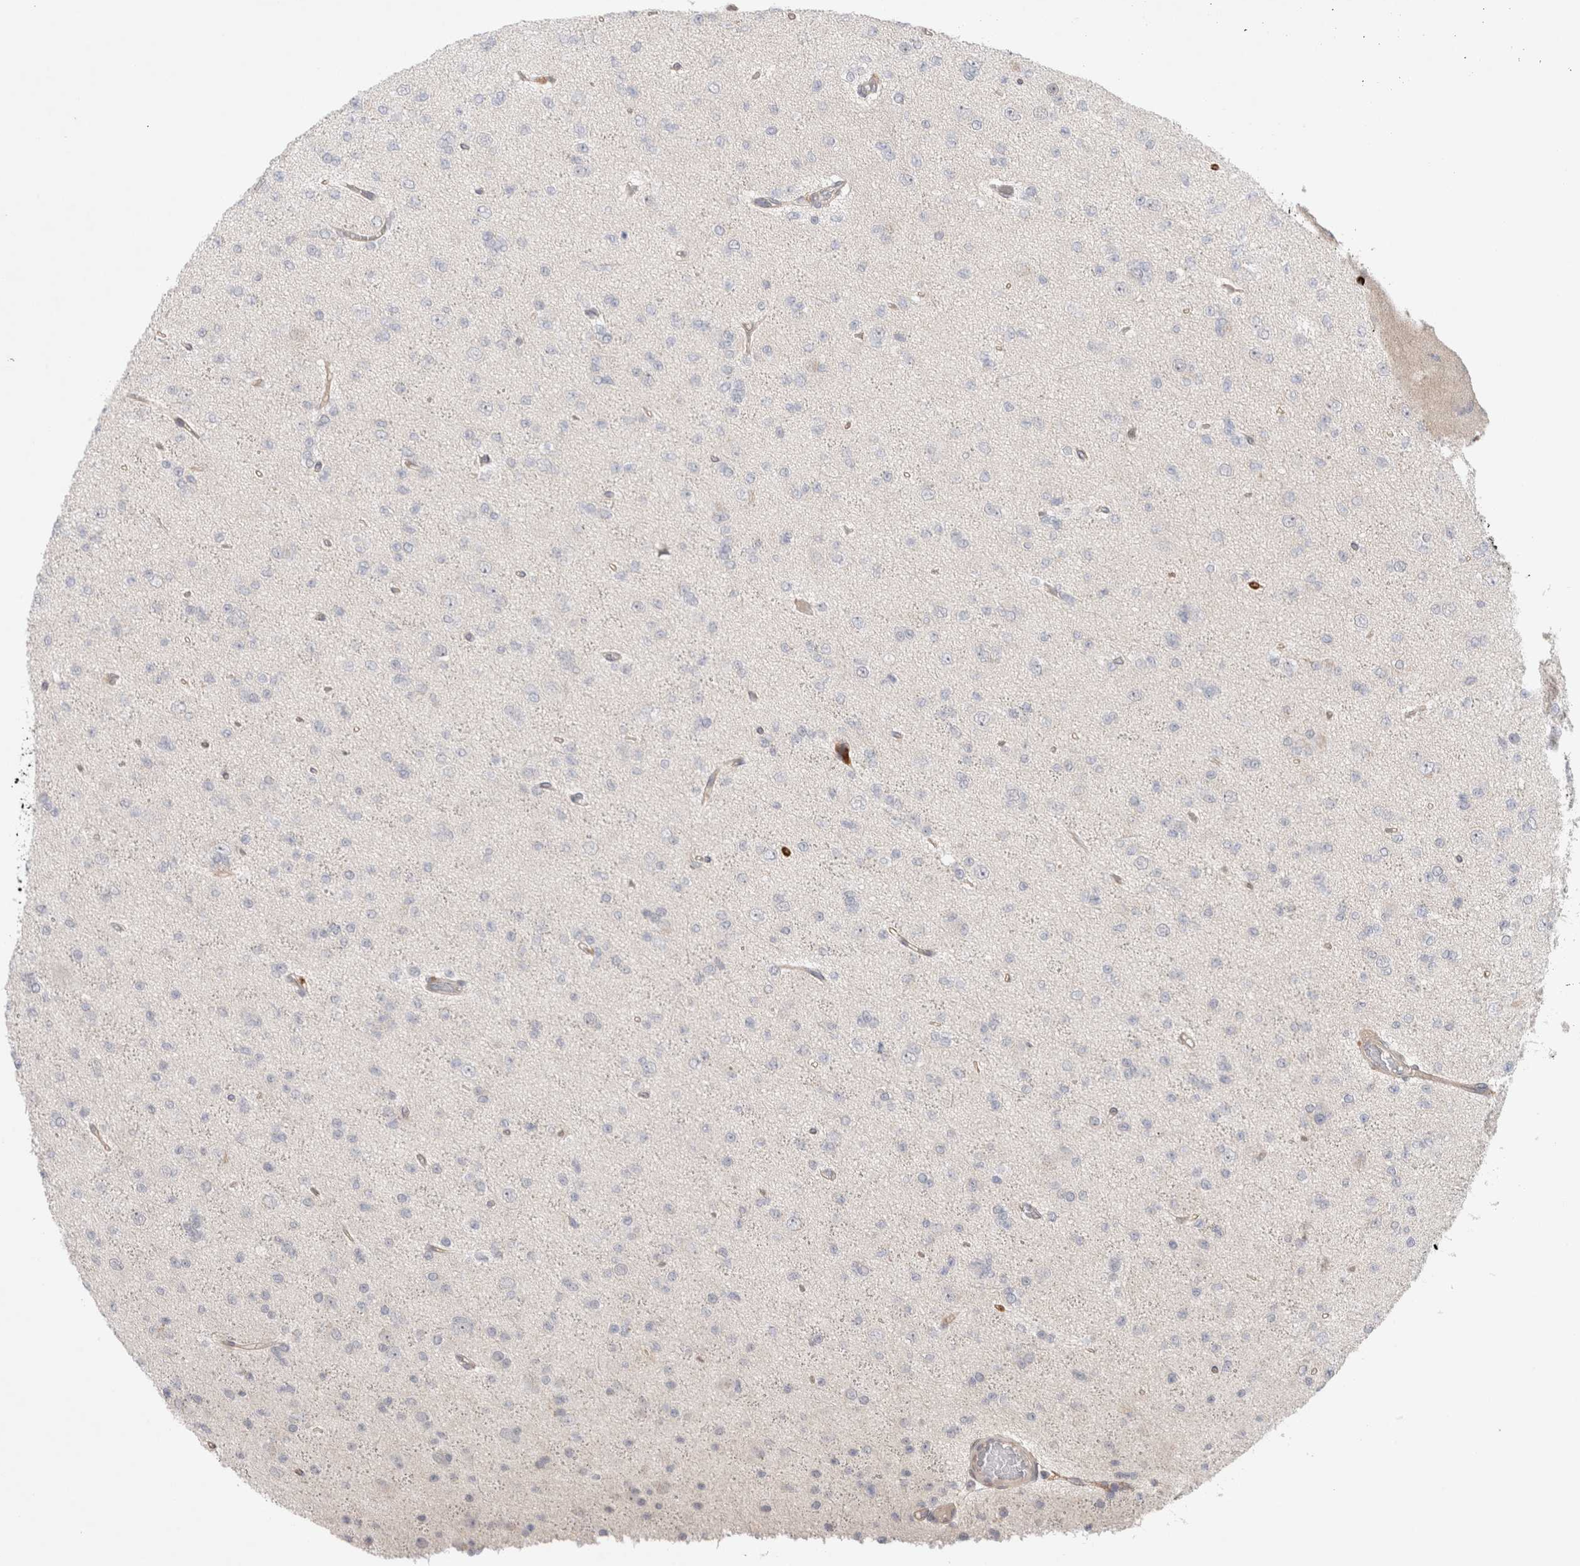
{"staining": {"intensity": "negative", "quantity": "none", "location": "none"}, "tissue": "glioma", "cell_type": "Tumor cells", "image_type": "cancer", "snomed": [{"axis": "morphology", "description": "Glioma, malignant, Low grade"}, {"axis": "topography", "description": "Brain"}], "caption": "Immunohistochemistry (IHC) image of neoplastic tissue: glioma stained with DAB (3,3'-diaminobenzidine) demonstrates no significant protein expression in tumor cells.", "gene": "GSDMB", "patient": {"sex": "female", "age": 22}}